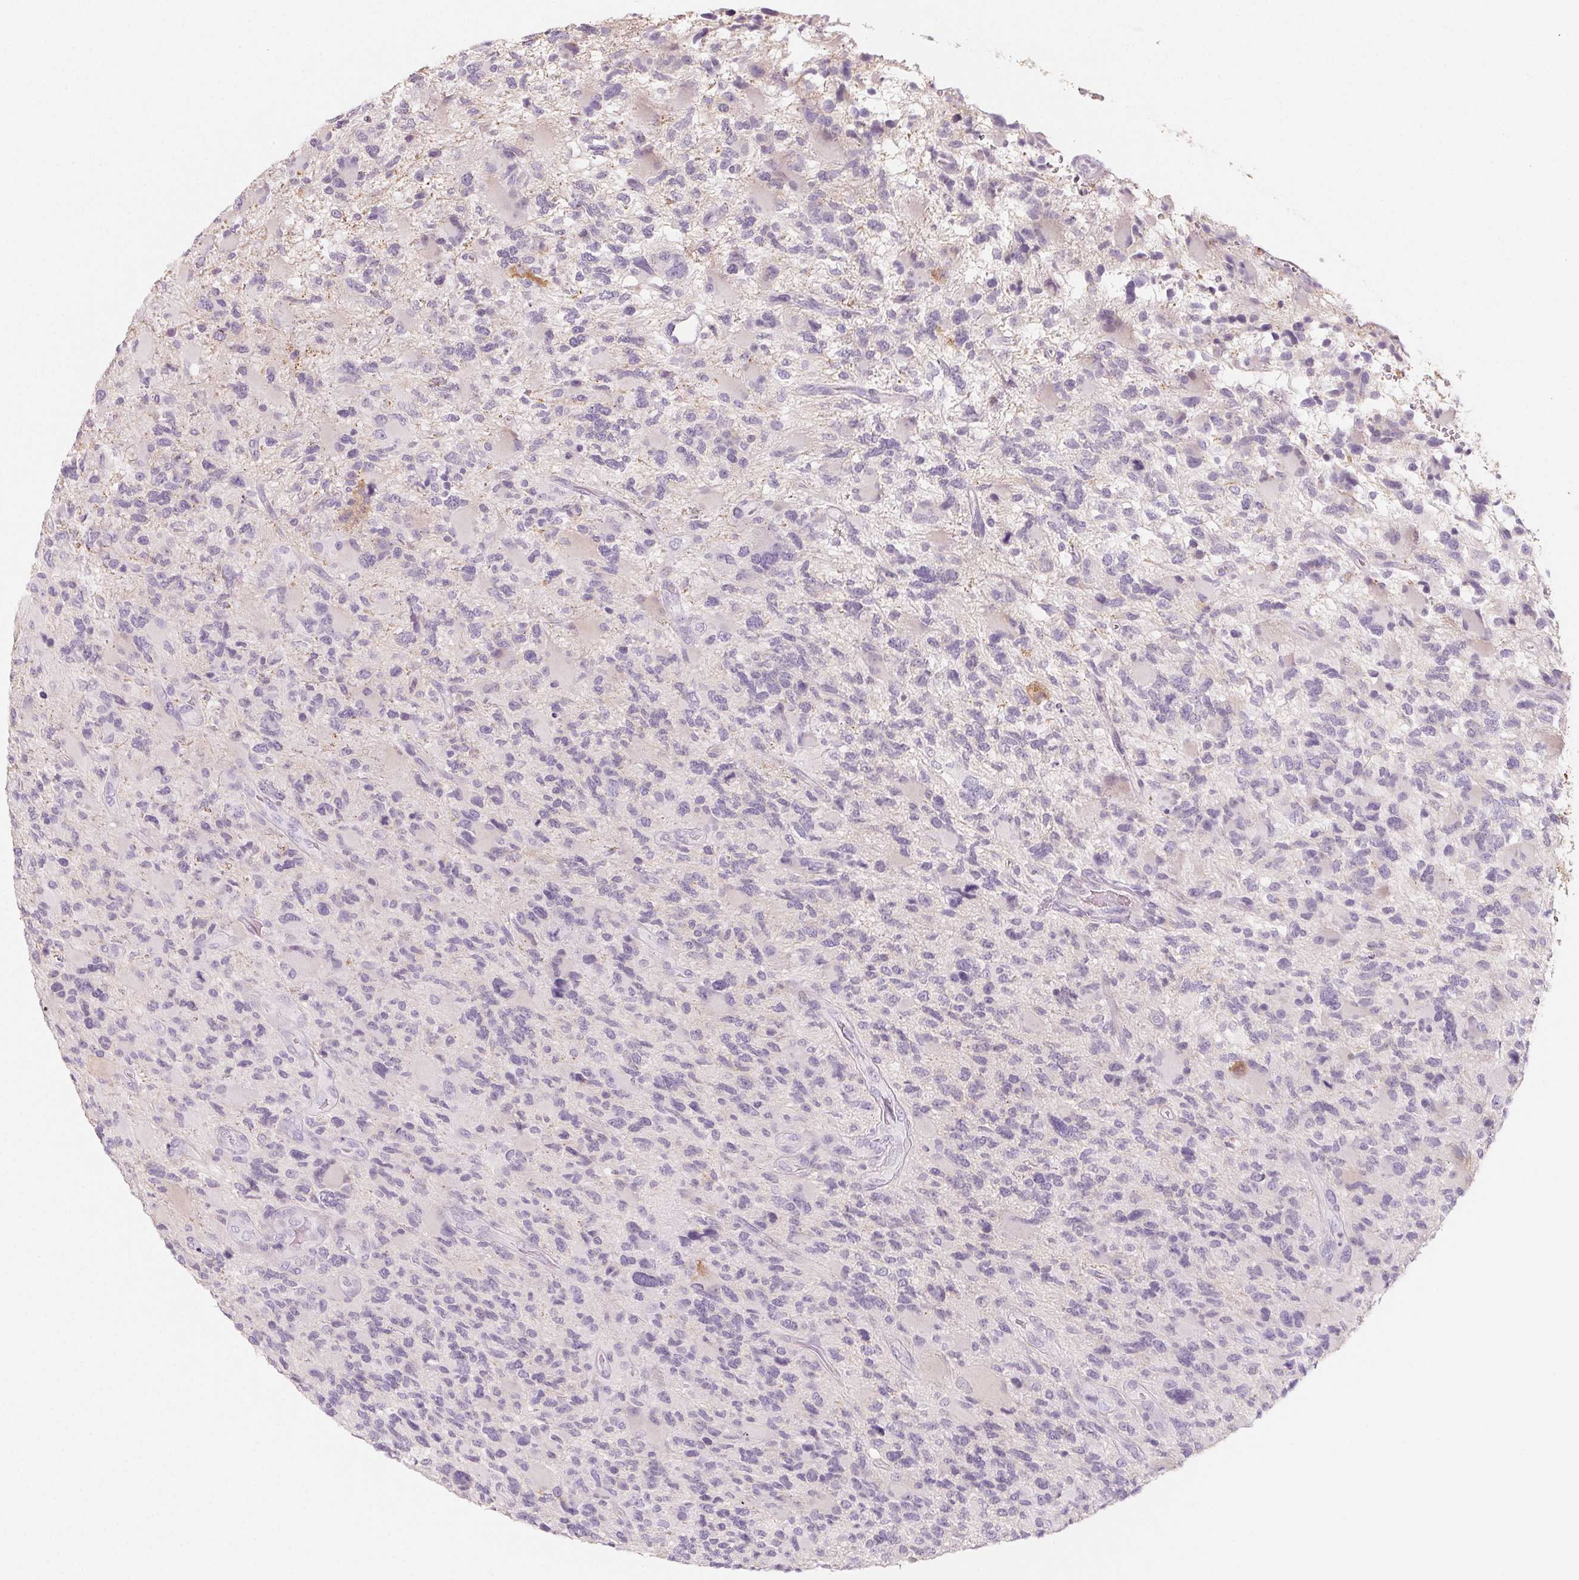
{"staining": {"intensity": "negative", "quantity": "none", "location": "none"}, "tissue": "glioma", "cell_type": "Tumor cells", "image_type": "cancer", "snomed": [{"axis": "morphology", "description": "Glioma, malignant, High grade"}, {"axis": "topography", "description": "Brain"}], "caption": "Tumor cells are negative for protein expression in human glioma.", "gene": "SH3GL2", "patient": {"sex": "female", "age": 71}}